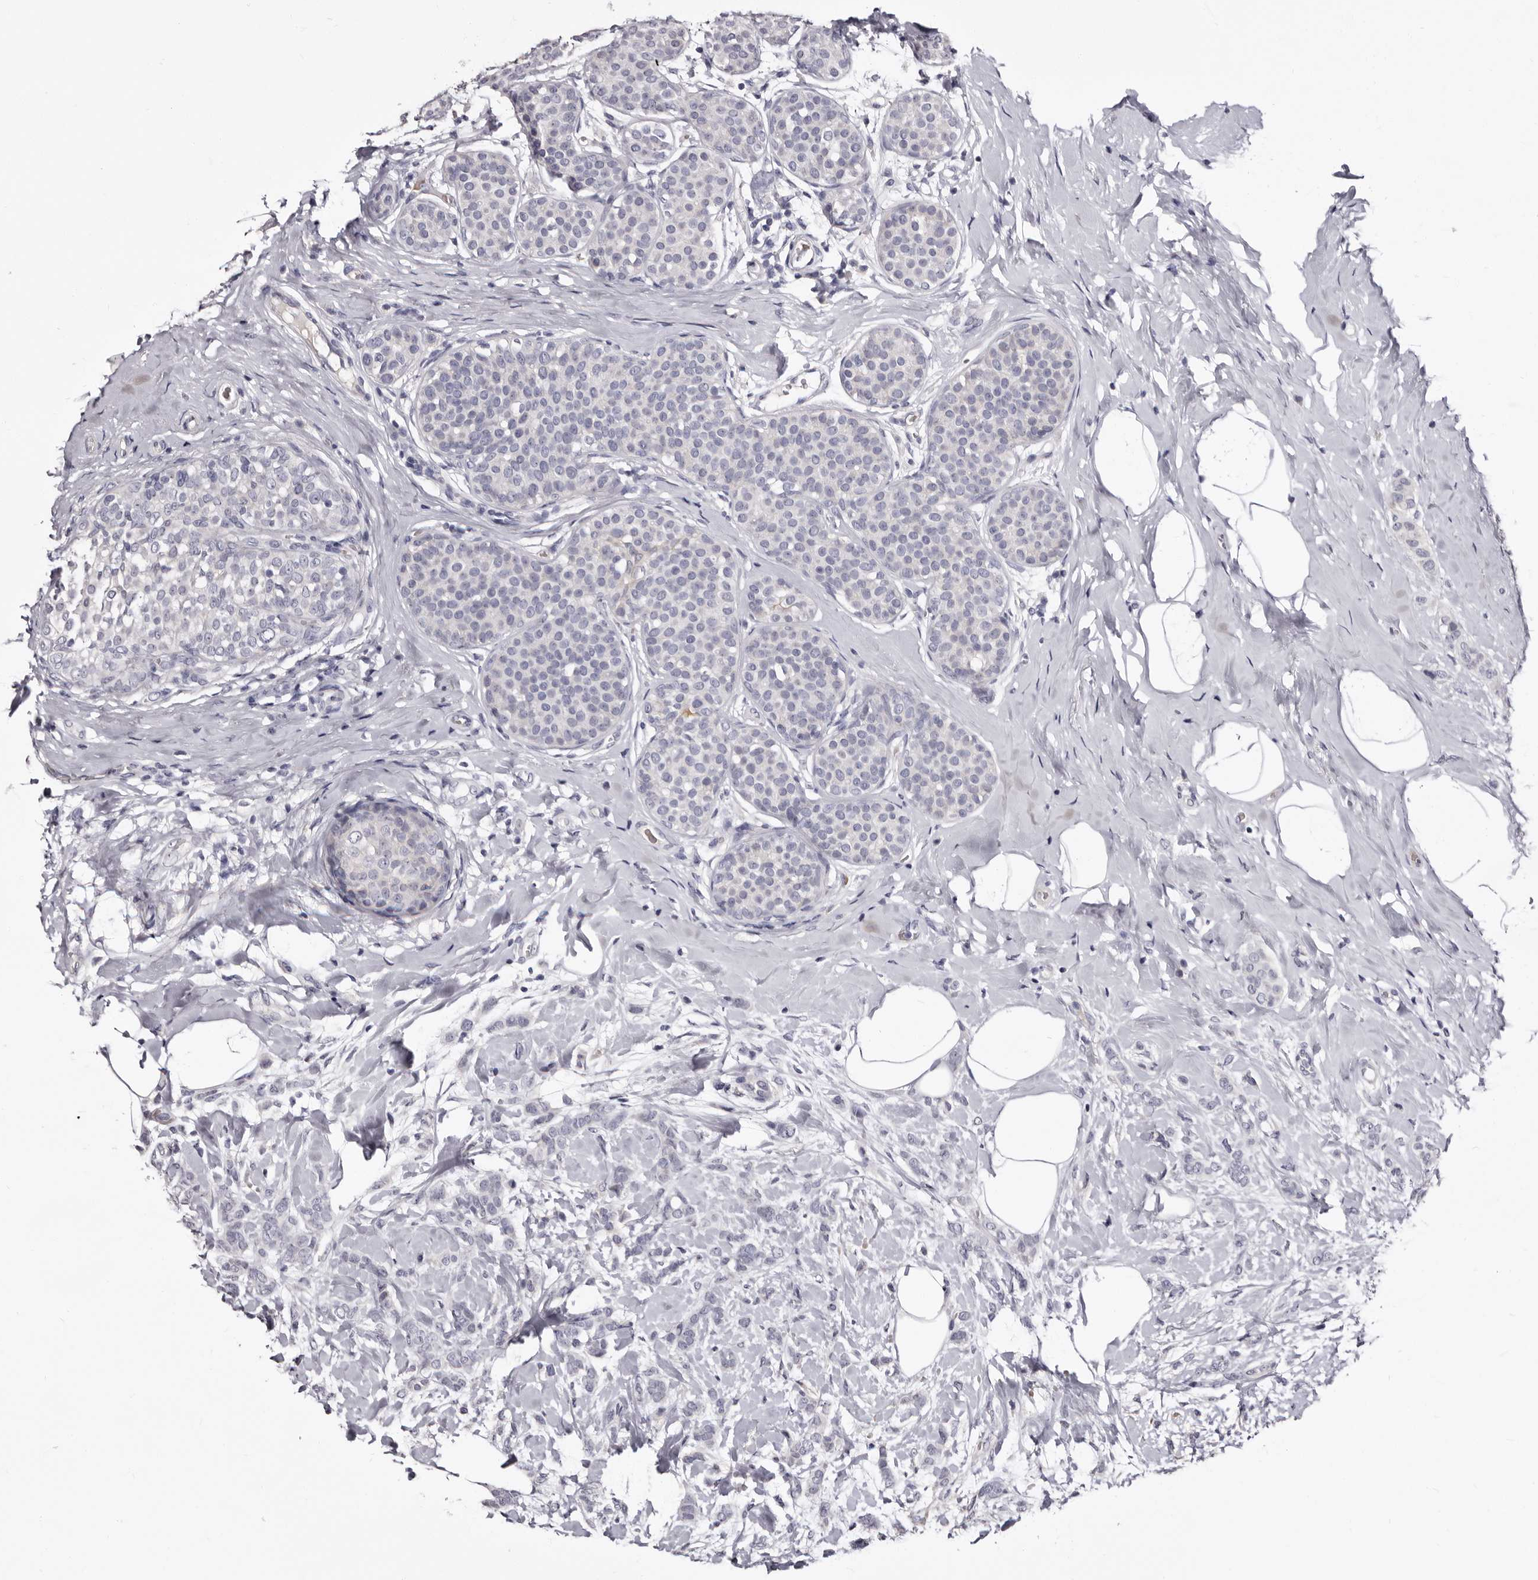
{"staining": {"intensity": "negative", "quantity": "none", "location": "none"}, "tissue": "breast cancer", "cell_type": "Tumor cells", "image_type": "cancer", "snomed": [{"axis": "morphology", "description": "Lobular carcinoma, in situ"}, {"axis": "morphology", "description": "Lobular carcinoma"}, {"axis": "topography", "description": "Breast"}], "caption": "Immunohistochemical staining of human breast cancer displays no significant staining in tumor cells.", "gene": "BPGM", "patient": {"sex": "female", "age": 41}}